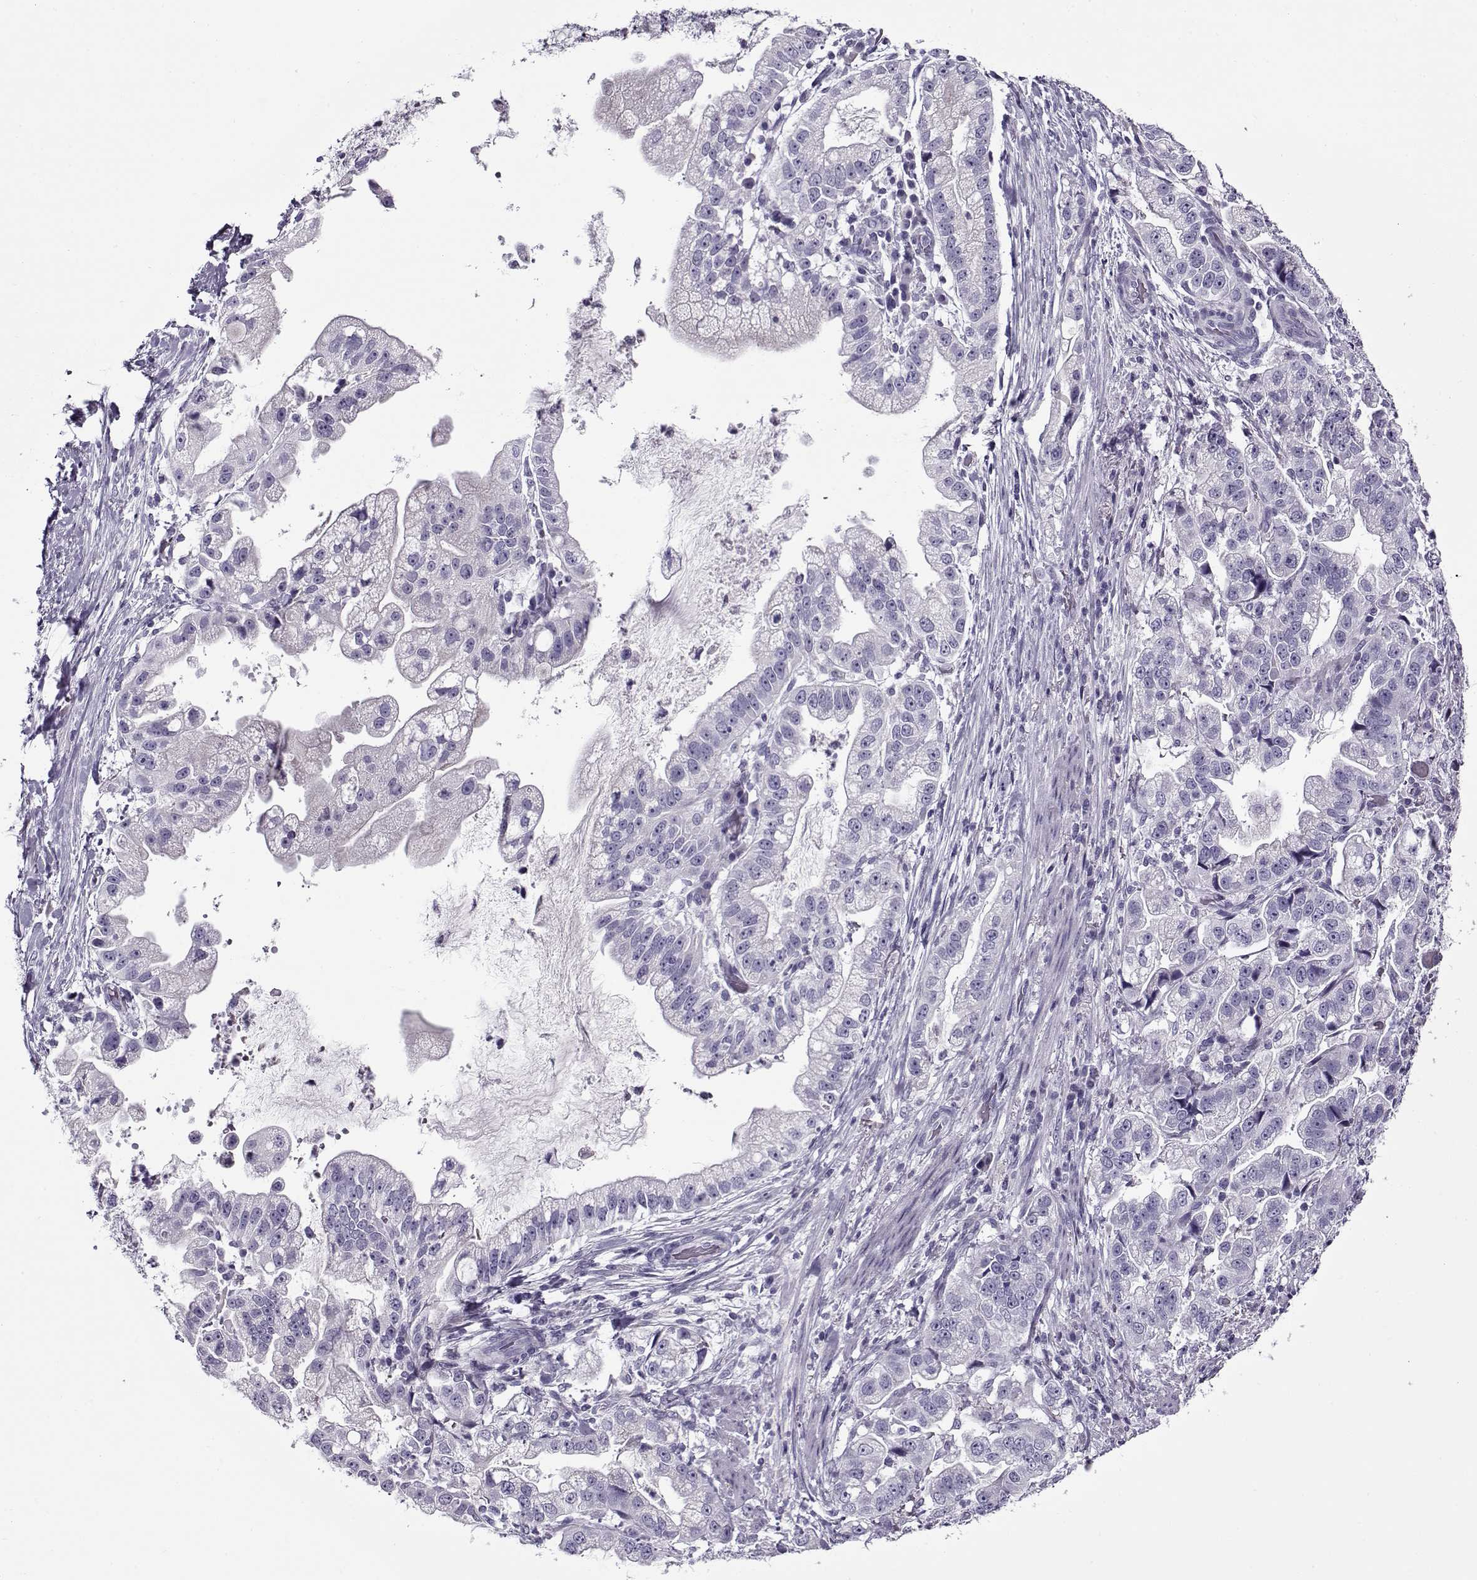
{"staining": {"intensity": "negative", "quantity": "none", "location": "none"}, "tissue": "stomach cancer", "cell_type": "Tumor cells", "image_type": "cancer", "snomed": [{"axis": "morphology", "description": "Adenocarcinoma, NOS"}, {"axis": "topography", "description": "Stomach"}], "caption": "This photomicrograph is of stomach adenocarcinoma stained with immunohistochemistry to label a protein in brown with the nuclei are counter-stained blue. There is no expression in tumor cells. The staining was performed using DAB to visualize the protein expression in brown, while the nuclei were stained in blue with hematoxylin (Magnification: 20x).", "gene": "GAGE2A", "patient": {"sex": "male", "age": 59}}